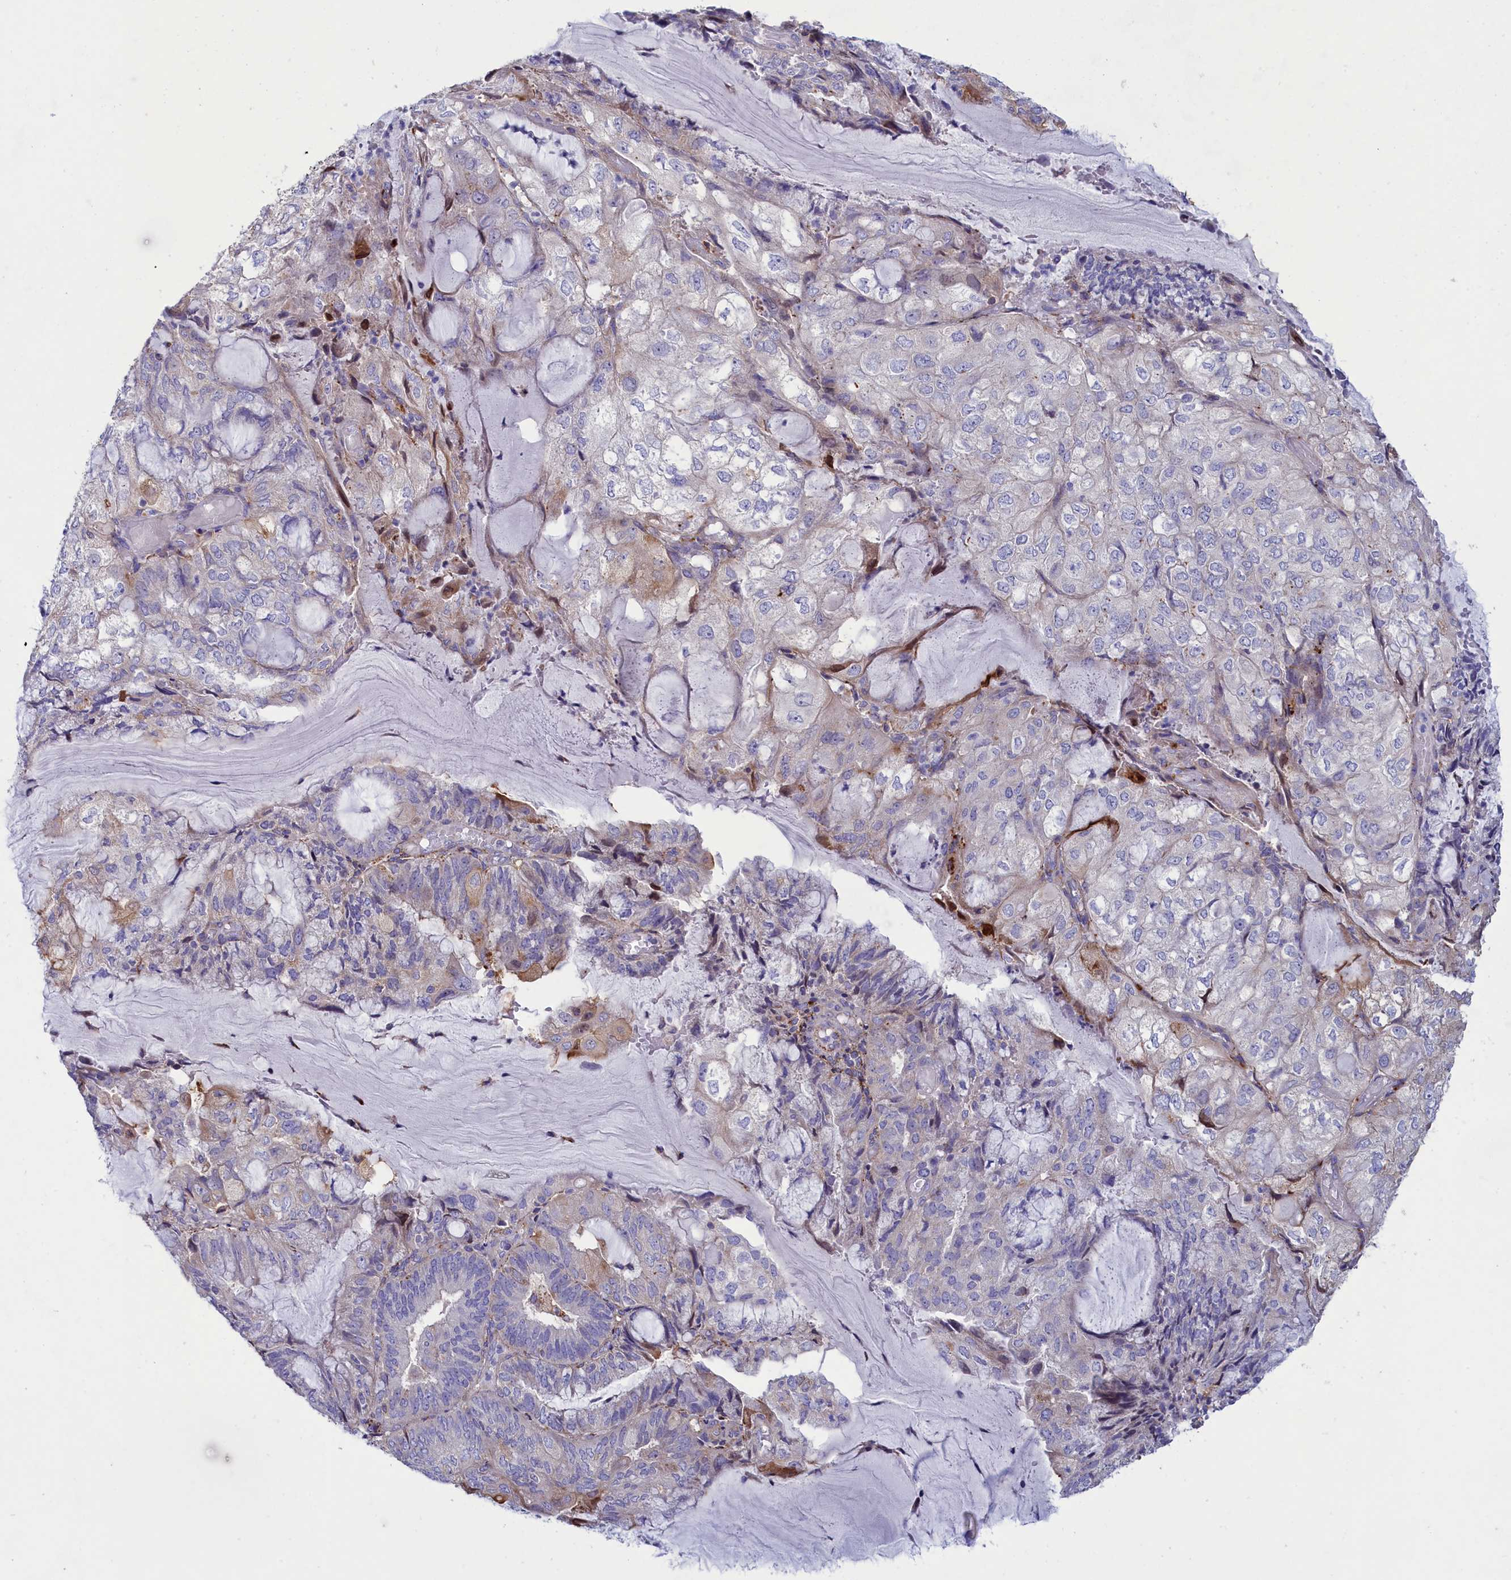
{"staining": {"intensity": "negative", "quantity": "none", "location": "none"}, "tissue": "endometrial cancer", "cell_type": "Tumor cells", "image_type": "cancer", "snomed": [{"axis": "morphology", "description": "Adenocarcinoma, NOS"}, {"axis": "topography", "description": "Endometrium"}], "caption": "Immunohistochemistry (IHC) histopathology image of neoplastic tissue: endometrial cancer (adenocarcinoma) stained with DAB (3,3'-diaminobenzidine) exhibits no significant protein positivity in tumor cells.", "gene": "WDR6", "patient": {"sex": "female", "age": 81}}